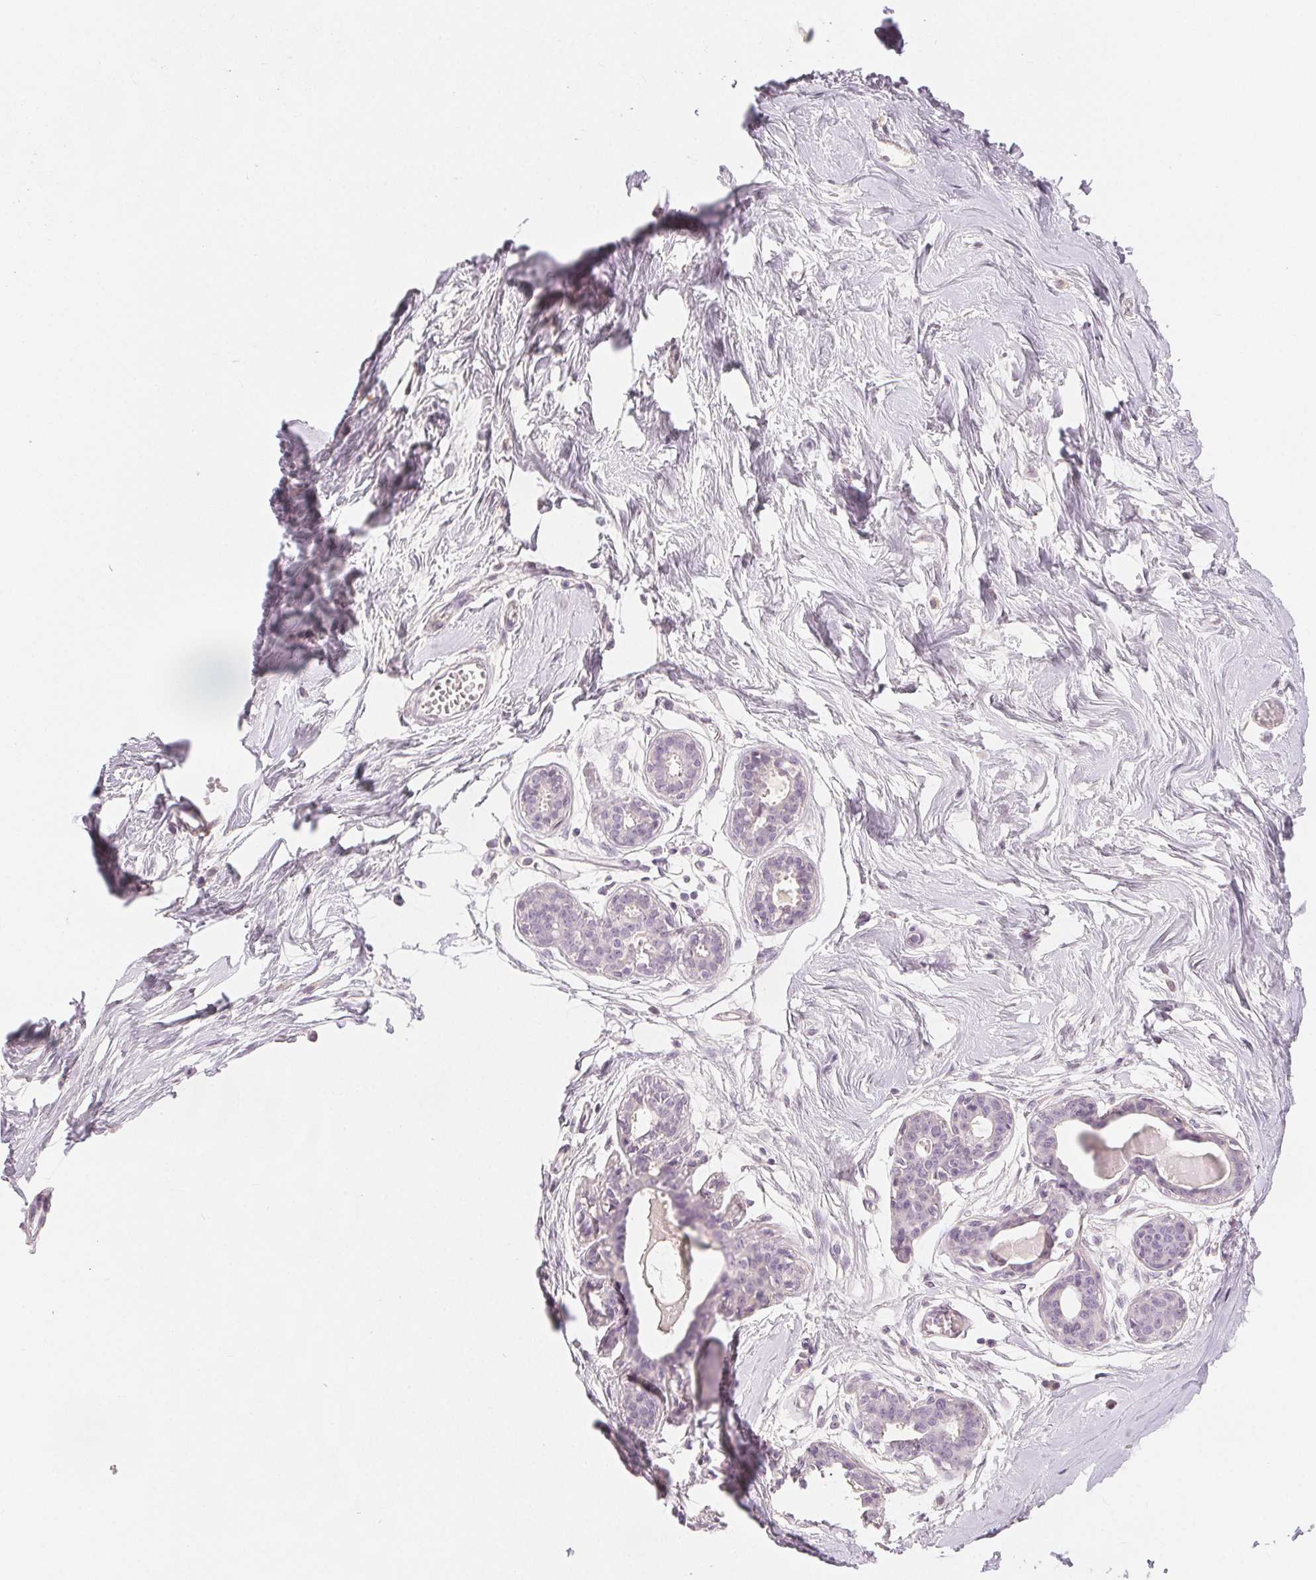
{"staining": {"intensity": "negative", "quantity": "none", "location": "none"}, "tissue": "breast", "cell_type": "Adipocytes", "image_type": "normal", "snomed": [{"axis": "morphology", "description": "Normal tissue, NOS"}, {"axis": "topography", "description": "Breast"}], "caption": "This is an immunohistochemistry (IHC) photomicrograph of benign breast. There is no staining in adipocytes.", "gene": "SLC27A5", "patient": {"sex": "female", "age": 45}}